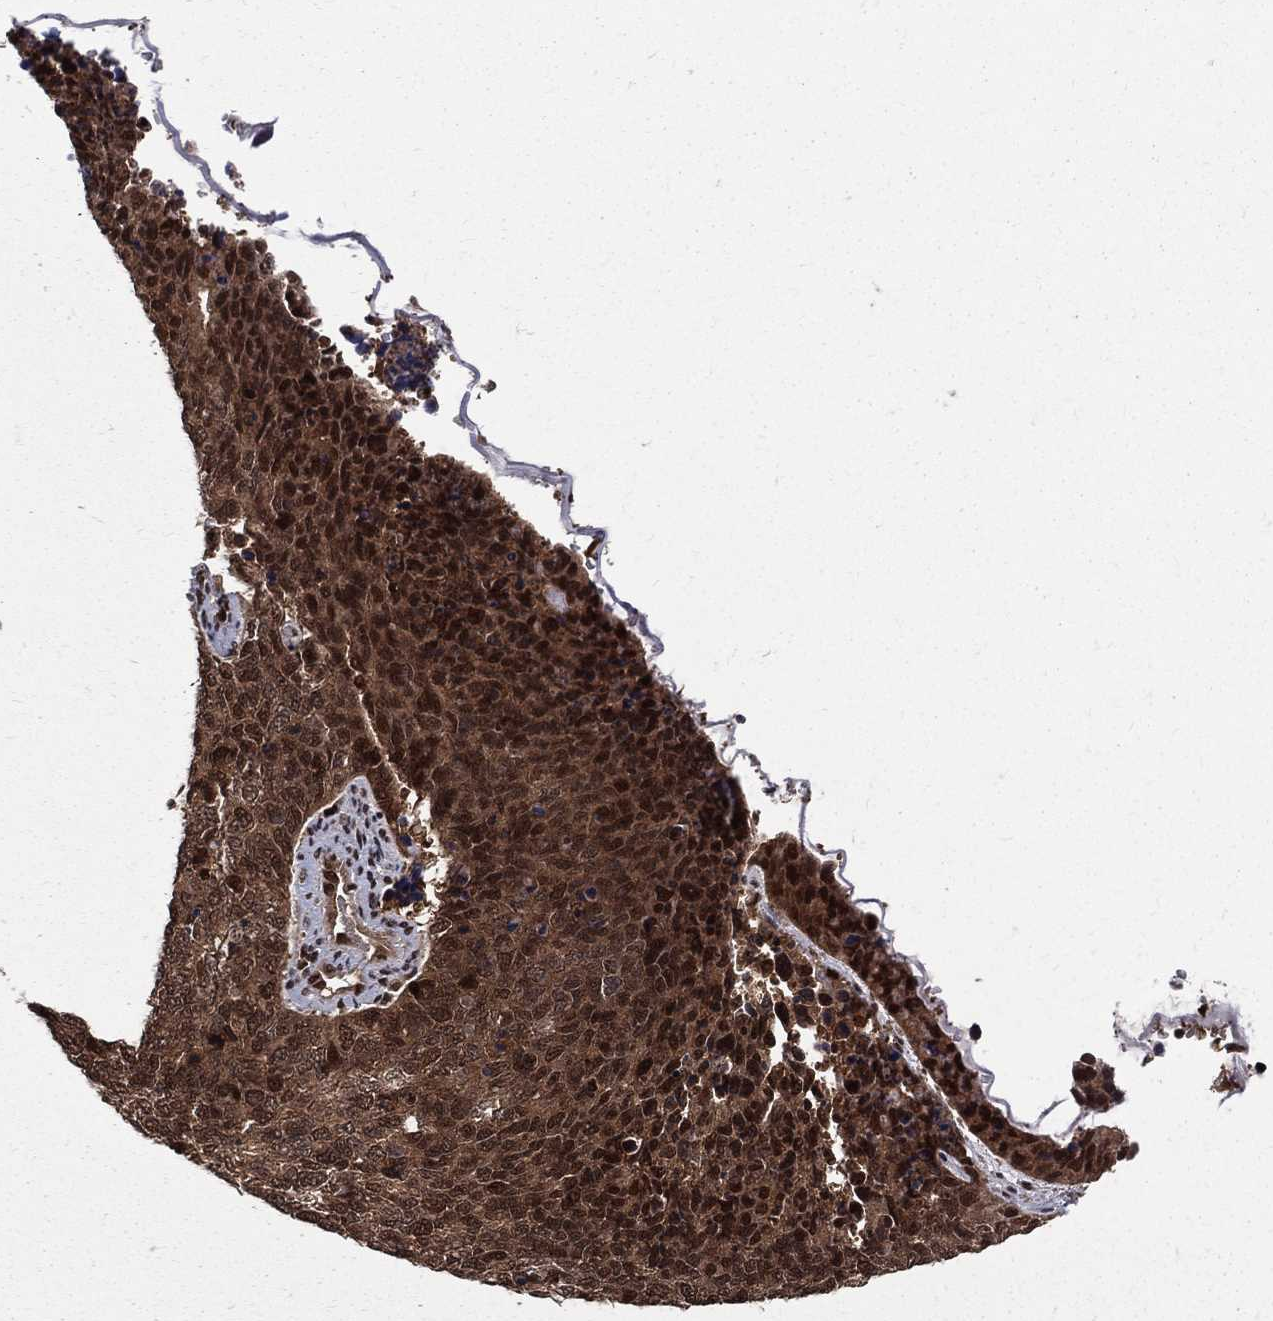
{"staining": {"intensity": "moderate", "quantity": ">75%", "location": "cytoplasmic/membranous,nuclear"}, "tissue": "cervical cancer", "cell_type": "Tumor cells", "image_type": "cancer", "snomed": [{"axis": "morphology", "description": "Squamous cell carcinoma, NOS"}, {"axis": "topography", "description": "Cervix"}], "caption": "Tumor cells display medium levels of moderate cytoplasmic/membranous and nuclear expression in approximately >75% of cells in cervical squamous cell carcinoma.", "gene": "COPS4", "patient": {"sex": "female", "age": 63}}